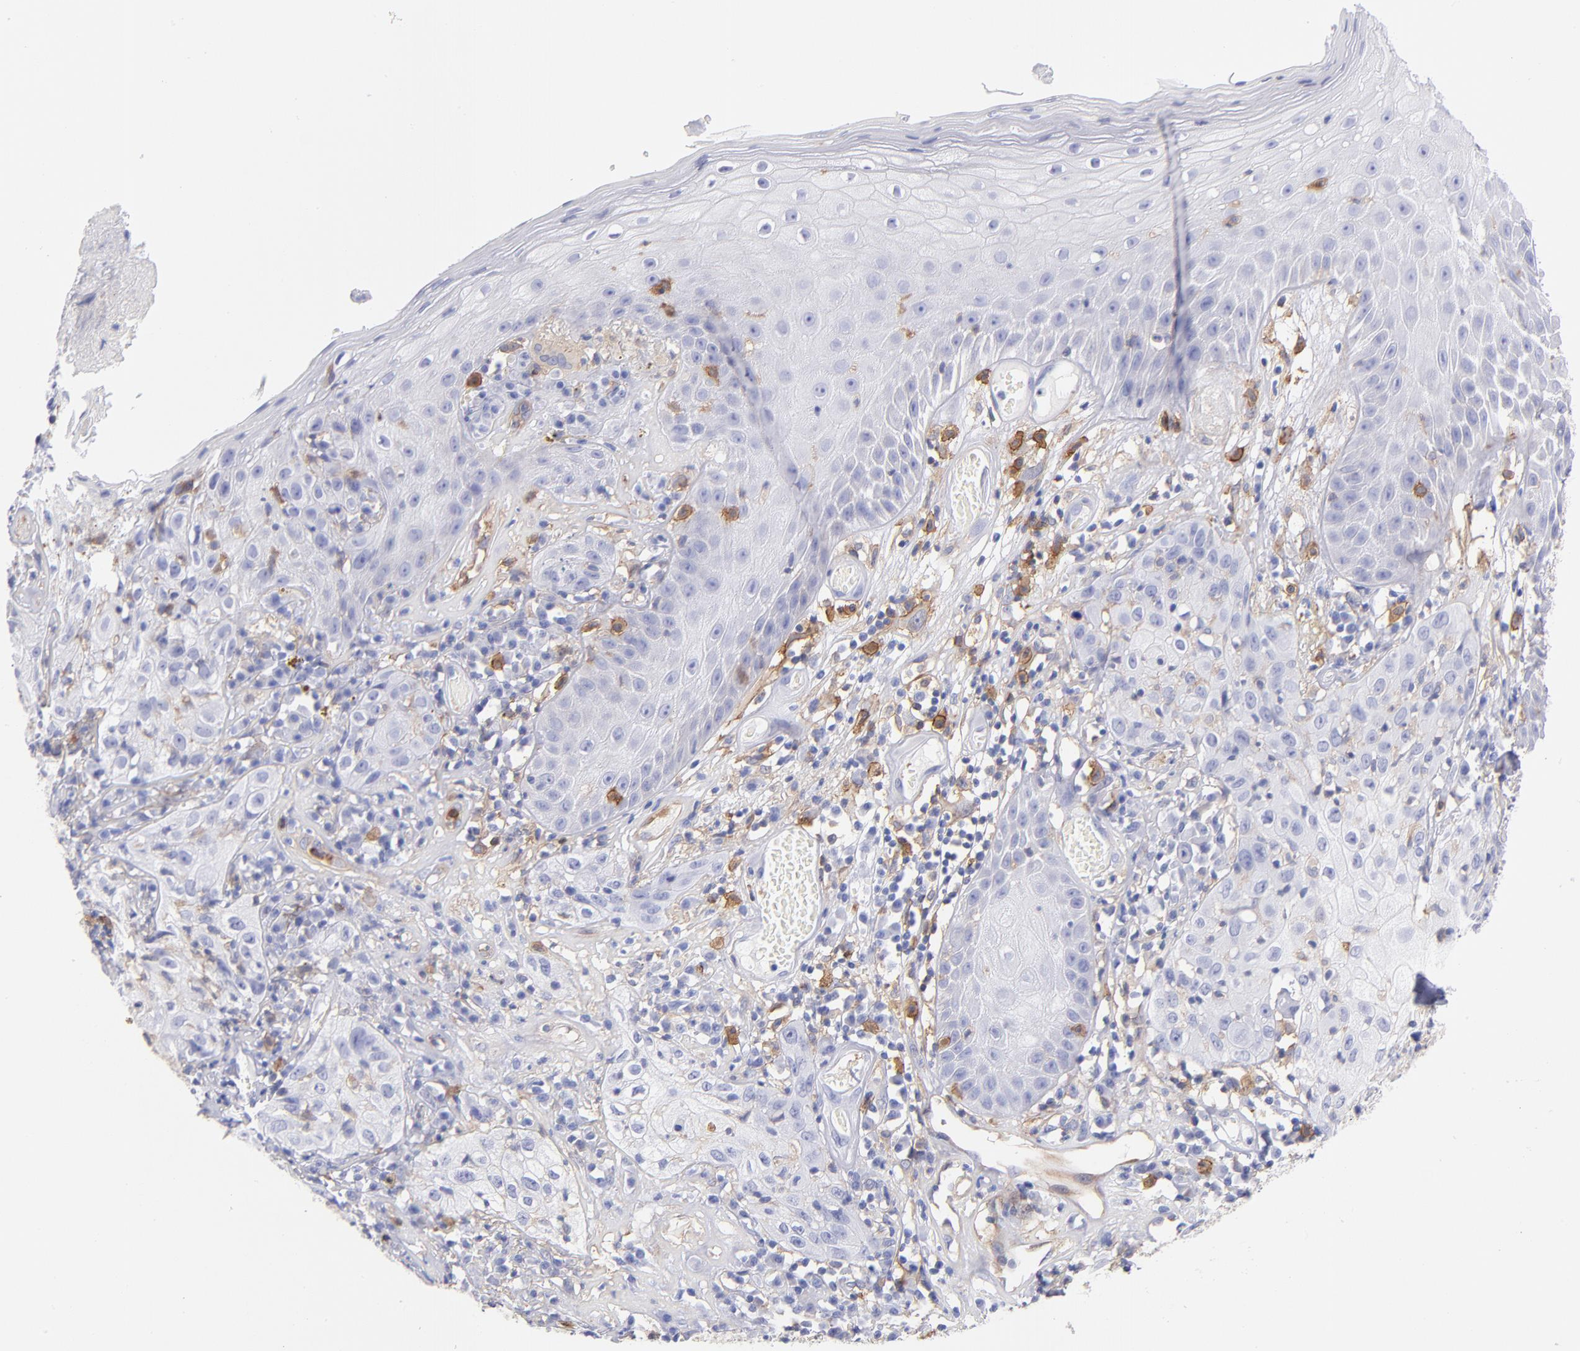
{"staining": {"intensity": "negative", "quantity": "none", "location": "none"}, "tissue": "skin cancer", "cell_type": "Tumor cells", "image_type": "cancer", "snomed": [{"axis": "morphology", "description": "Squamous cell carcinoma, NOS"}, {"axis": "topography", "description": "Skin"}], "caption": "Photomicrograph shows no protein staining in tumor cells of skin cancer (squamous cell carcinoma) tissue.", "gene": "PRKCA", "patient": {"sex": "male", "age": 65}}